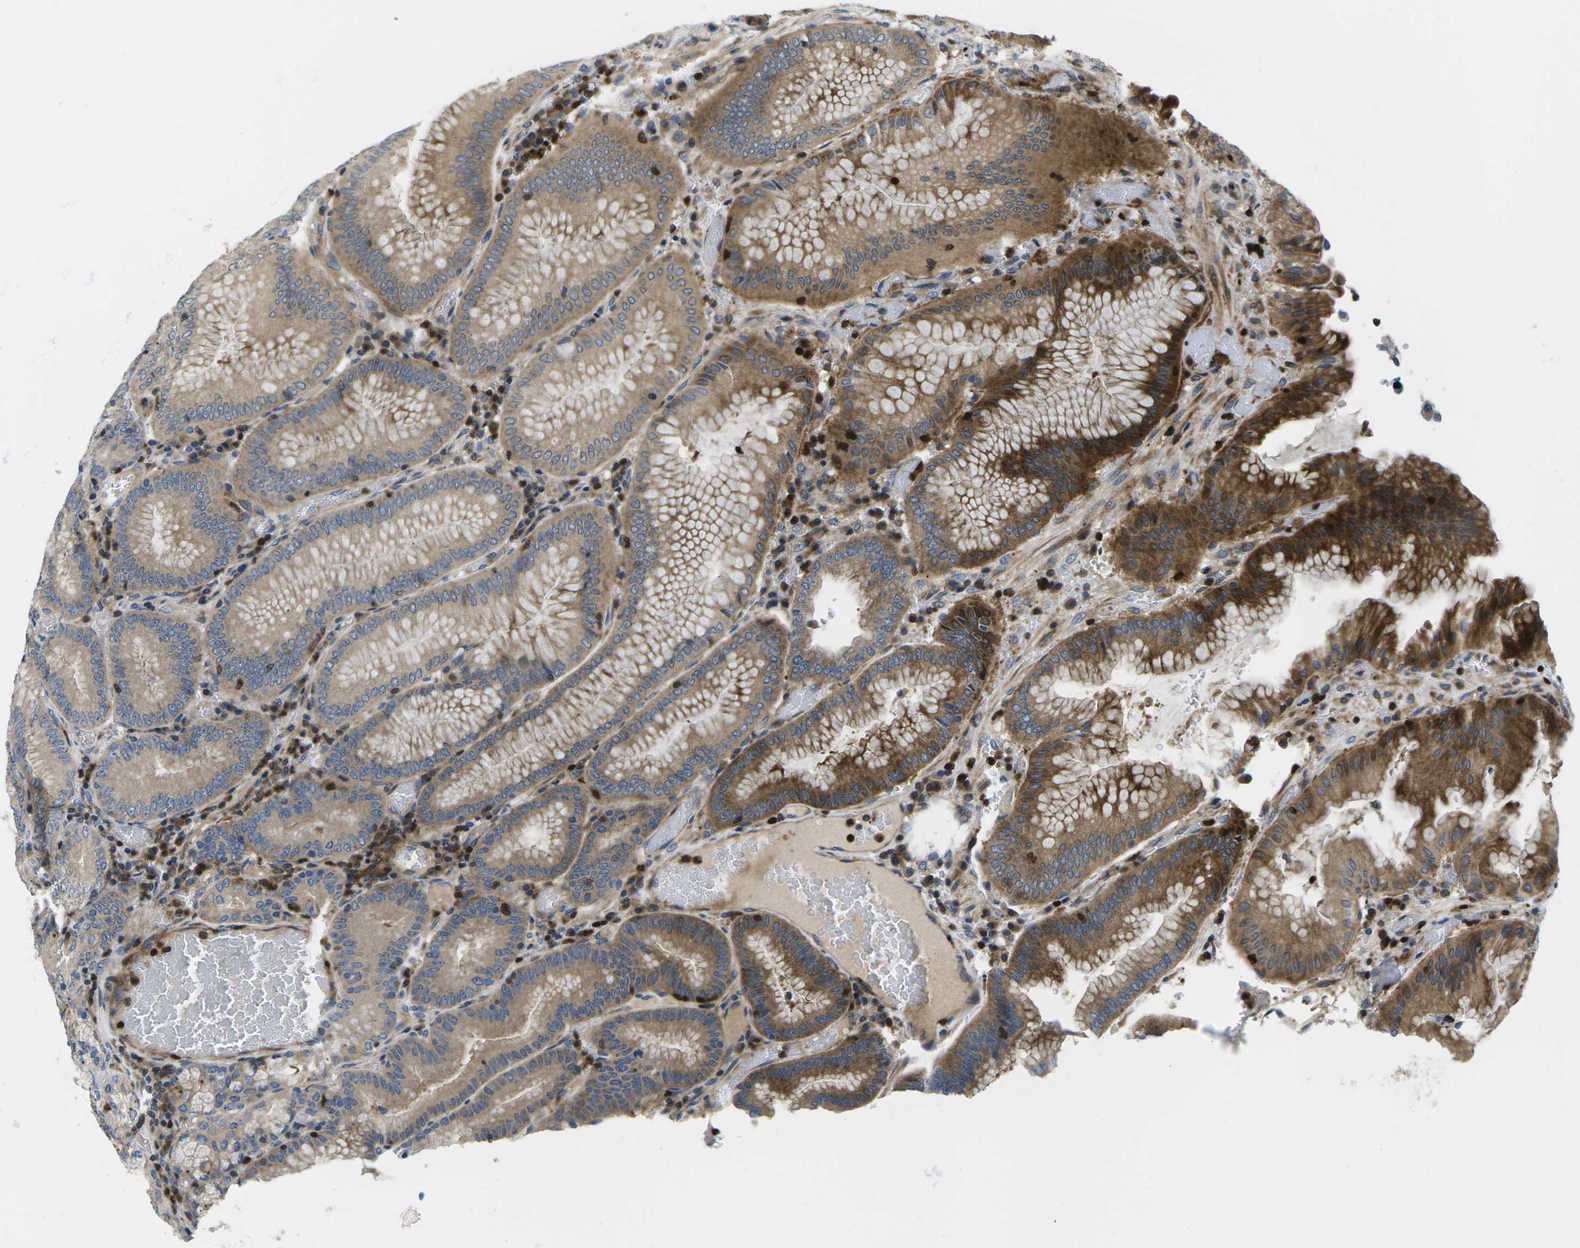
{"staining": {"intensity": "strong", "quantity": ">75%", "location": "cytoplasmic/membranous"}, "tissue": "stomach", "cell_type": "Glandular cells", "image_type": "normal", "snomed": [{"axis": "morphology", "description": "Normal tissue, NOS"}, {"axis": "morphology", "description": "Carcinoid, malignant, NOS"}, {"axis": "topography", "description": "Stomach, upper"}], "caption": "Brown immunohistochemical staining in unremarkable stomach exhibits strong cytoplasmic/membranous staining in approximately >75% of glandular cells. (DAB = brown stain, brightfield microscopy at high magnification).", "gene": "PLCE1", "patient": {"sex": "male", "age": 39}}